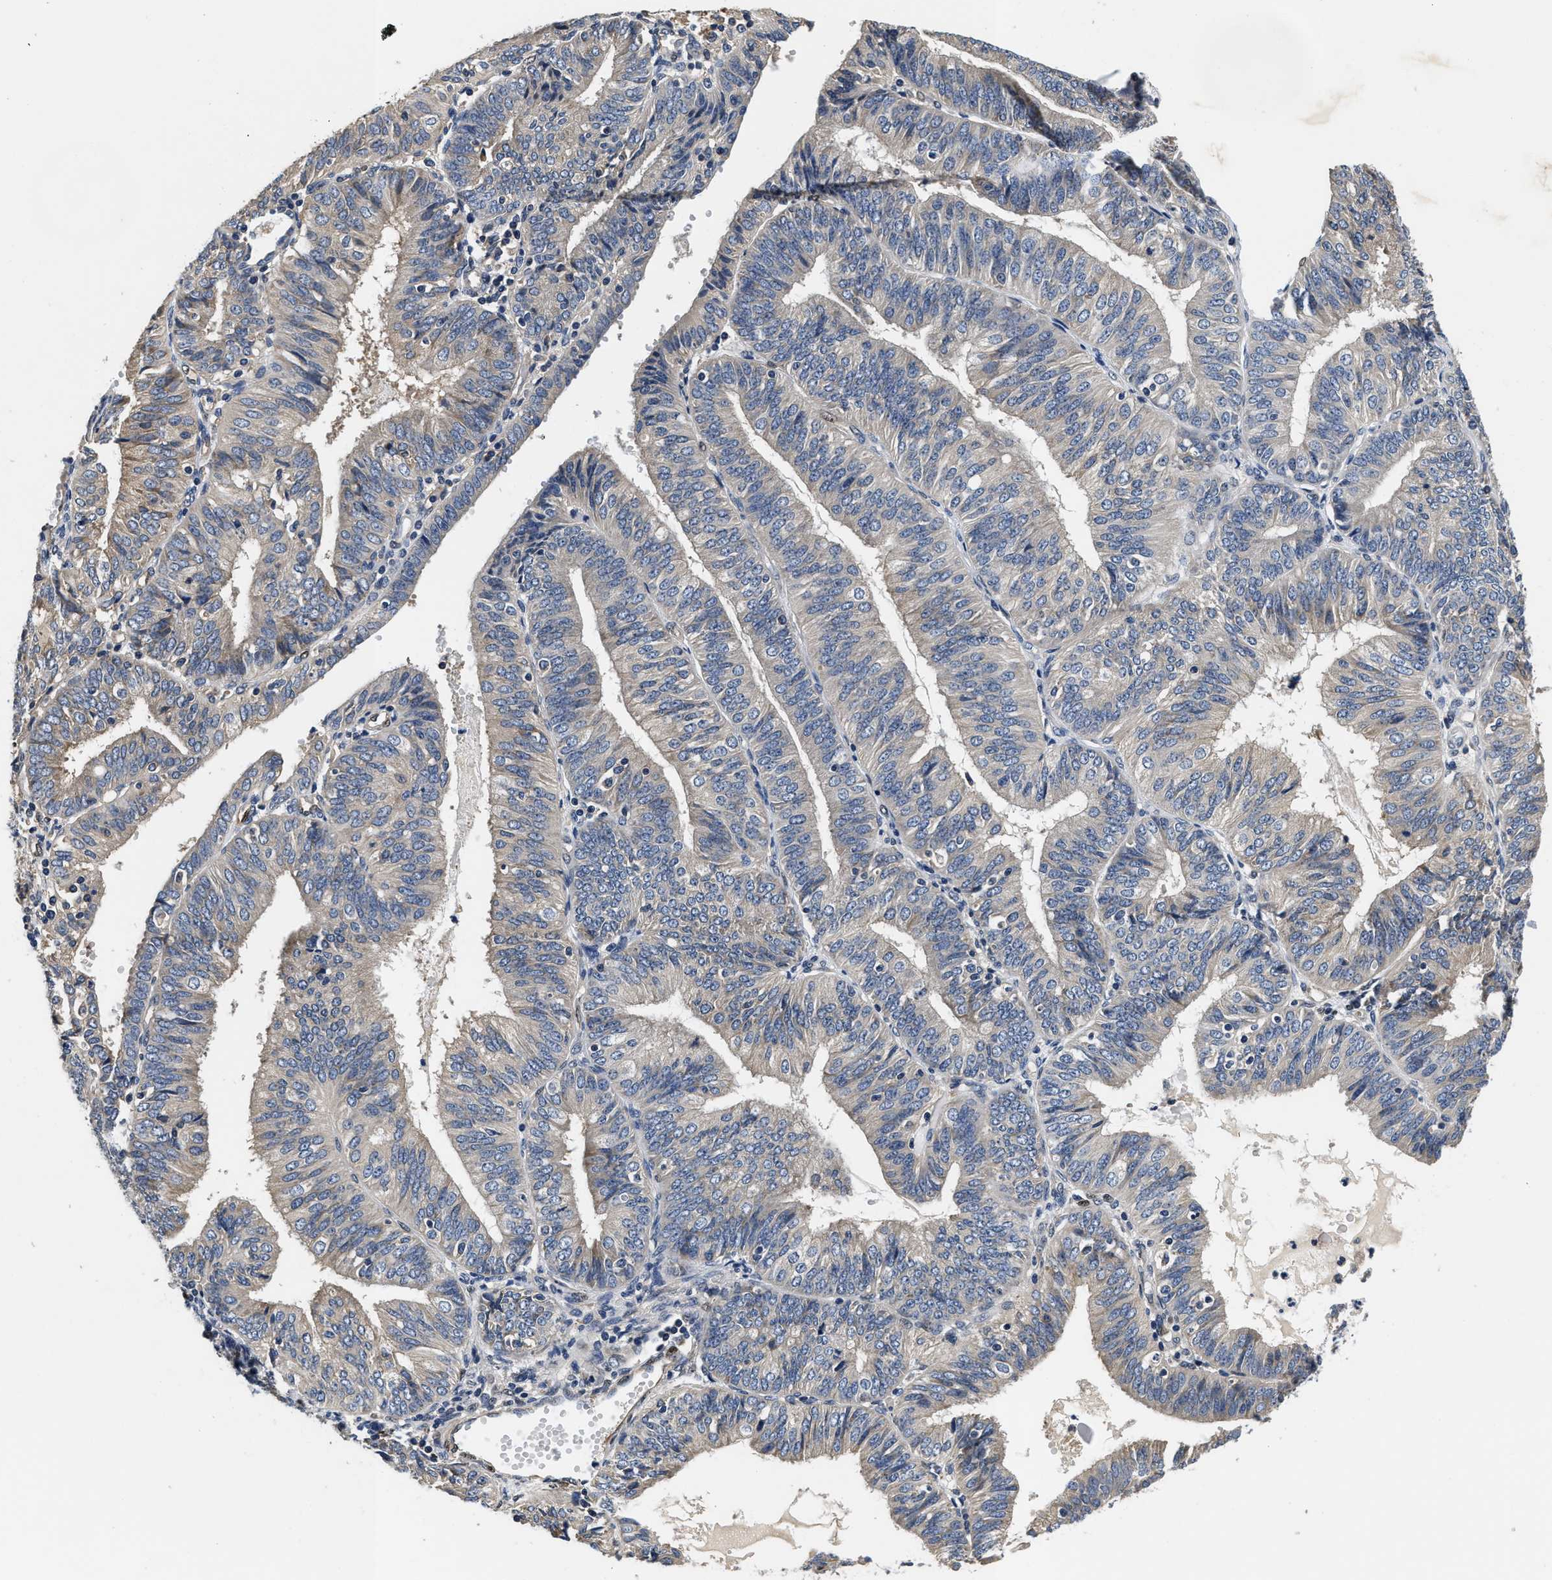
{"staining": {"intensity": "weak", "quantity": "25%-75%", "location": "cytoplasmic/membranous"}, "tissue": "endometrial cancer", "cell_type": "Tumor cells", "image_type": "cancer", "snomed": [{"axis": "morphology", "description": "Adenocarcinoma, NOS"}, {"axis": "topography", "description": "Endometrium"}], "caption": "Immunohistochemistry (DAB) staining of human endometrial cancer displays weak cytoplasmic/membranous protein staining in approximately 25%-75% of tumor cells.", "gene": "ANKIB1", "patient": {"sex": "female", "age": 58}}